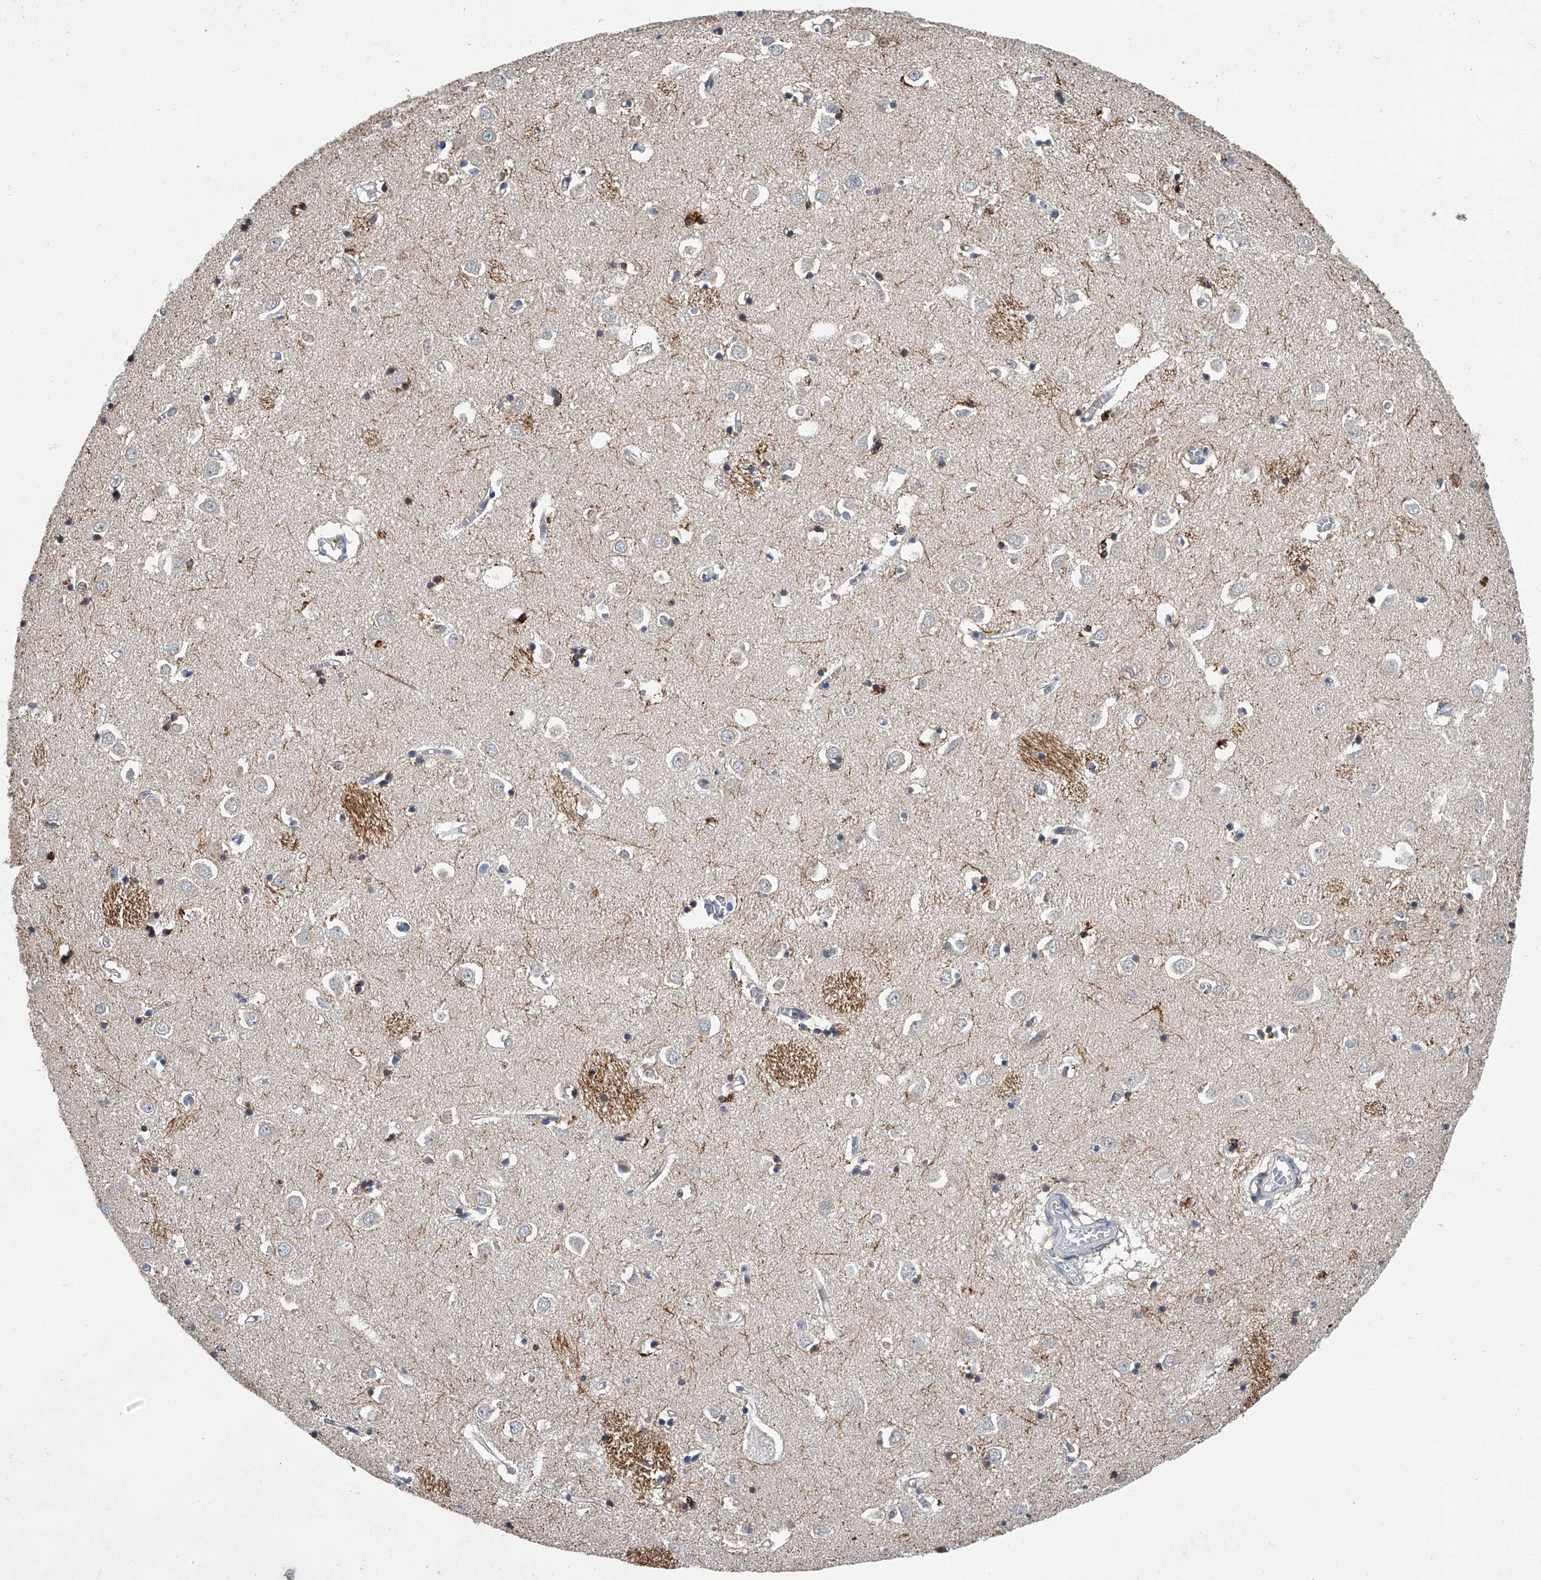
{"staining": {"intensity": "weak", "quantity": "<25%", "location": "cytoplasmic/membranous"}, "tissue": "caudate", "cell_type": "Glial cells", "image_type": "normal", "snomed": [{"axis": "morphology", "description": "Normal tissue, NOS"}, {"axis": "topography", "description": "Lateral ventricle wall"}], "caption": "Histopathology image shows no significant protein expression in glial cells of unremarkable caudate. (DAB immunohistochemistry, high magnification).", "gene": "MAP4K3", "patient": {"sex": "male", "age": 70}}